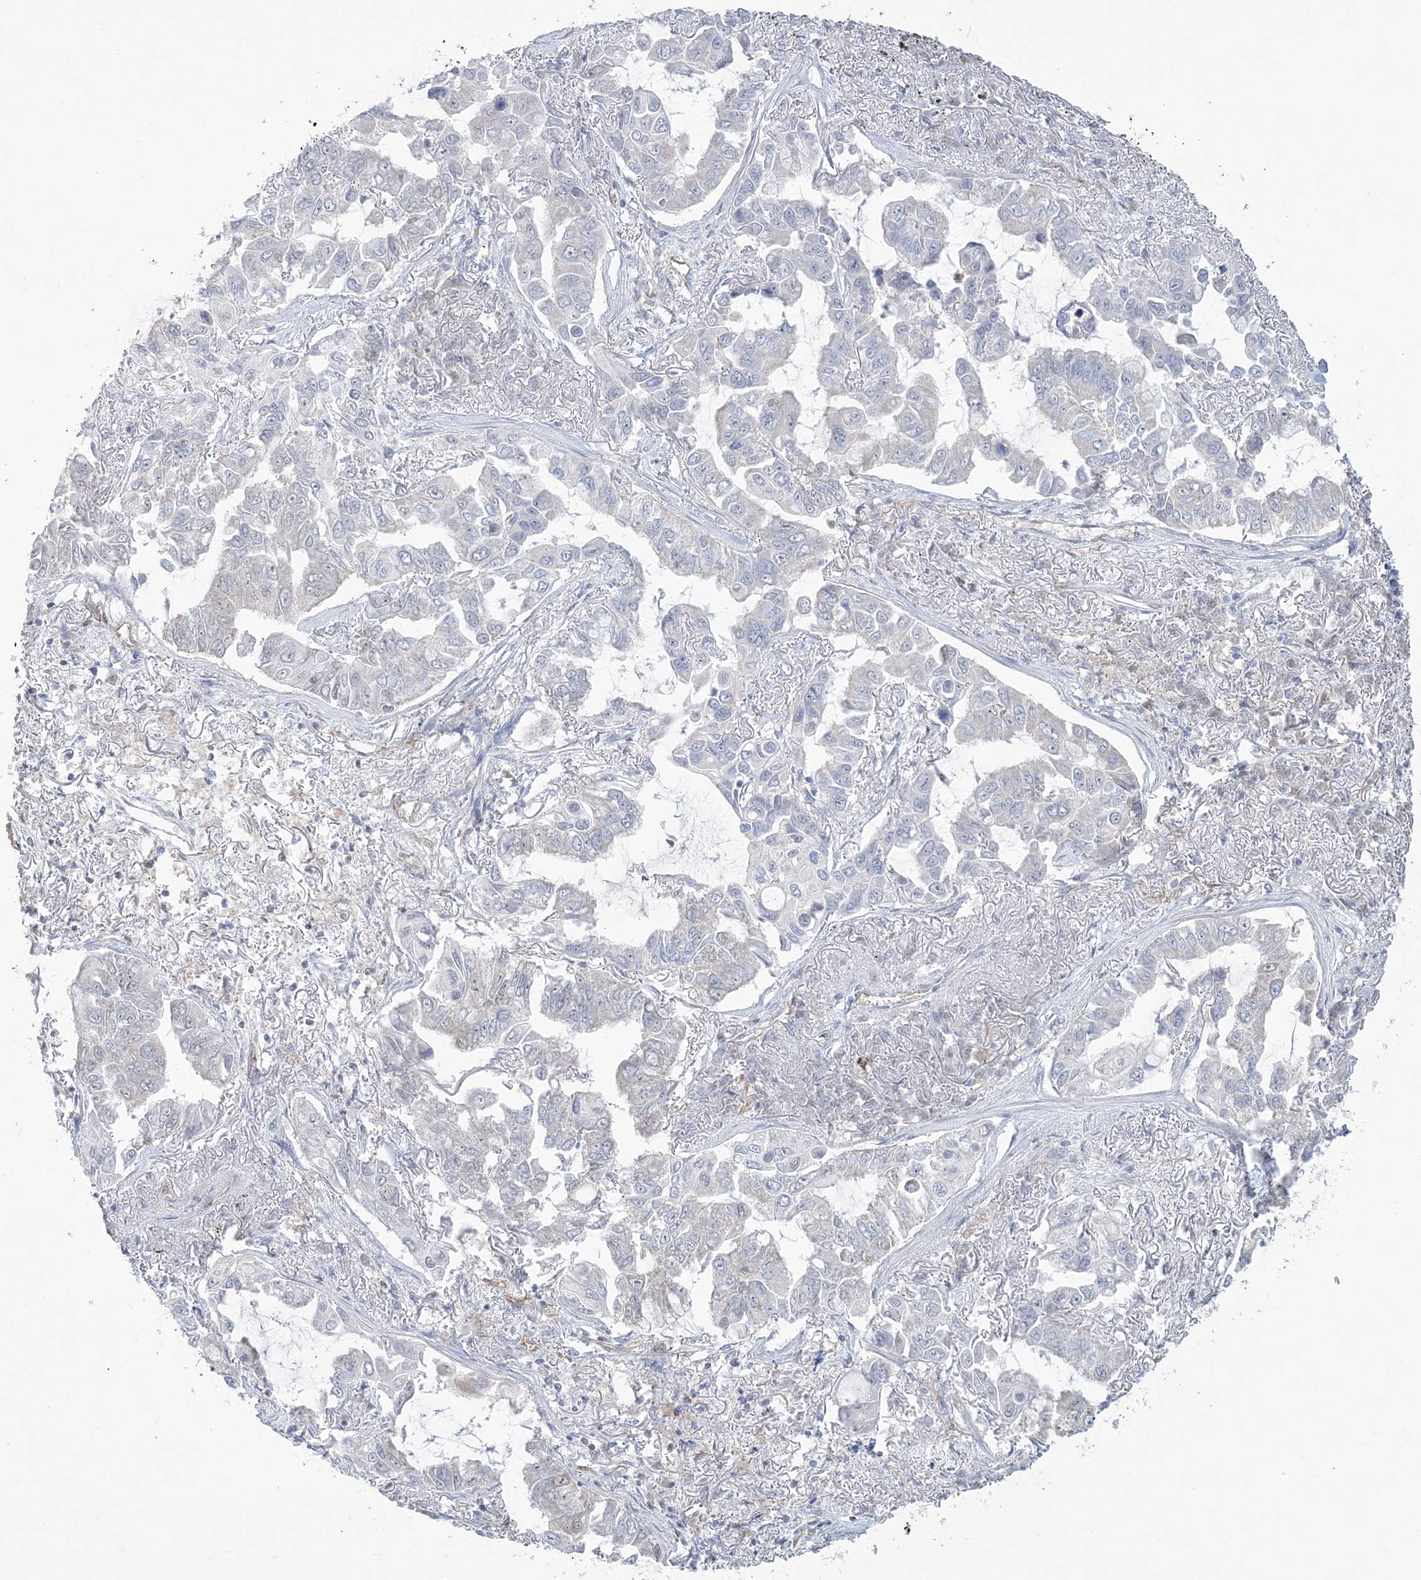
{"staining": {"intensity": "negative", "quantity": "none", "location": "none"}, "tissue": "lung cancer", "cell_type": "Tumor cells", "image_type": "cancer", "snomed": [{"axis": "morphology", "description": "Adenocarcinoma, NOS"}, {"axis": "topography", "description": "Lung"}], "caption": "Immunohistochemistry photomicrograph of neoplastic tissue: adenocarcinoma (lung) stained with DAB (3,3'-diaminobenzidine) displays no significant protein positivity in tumor cells.", "gene": "FARSB", "patient": {"sex": "male", "age": 64}}